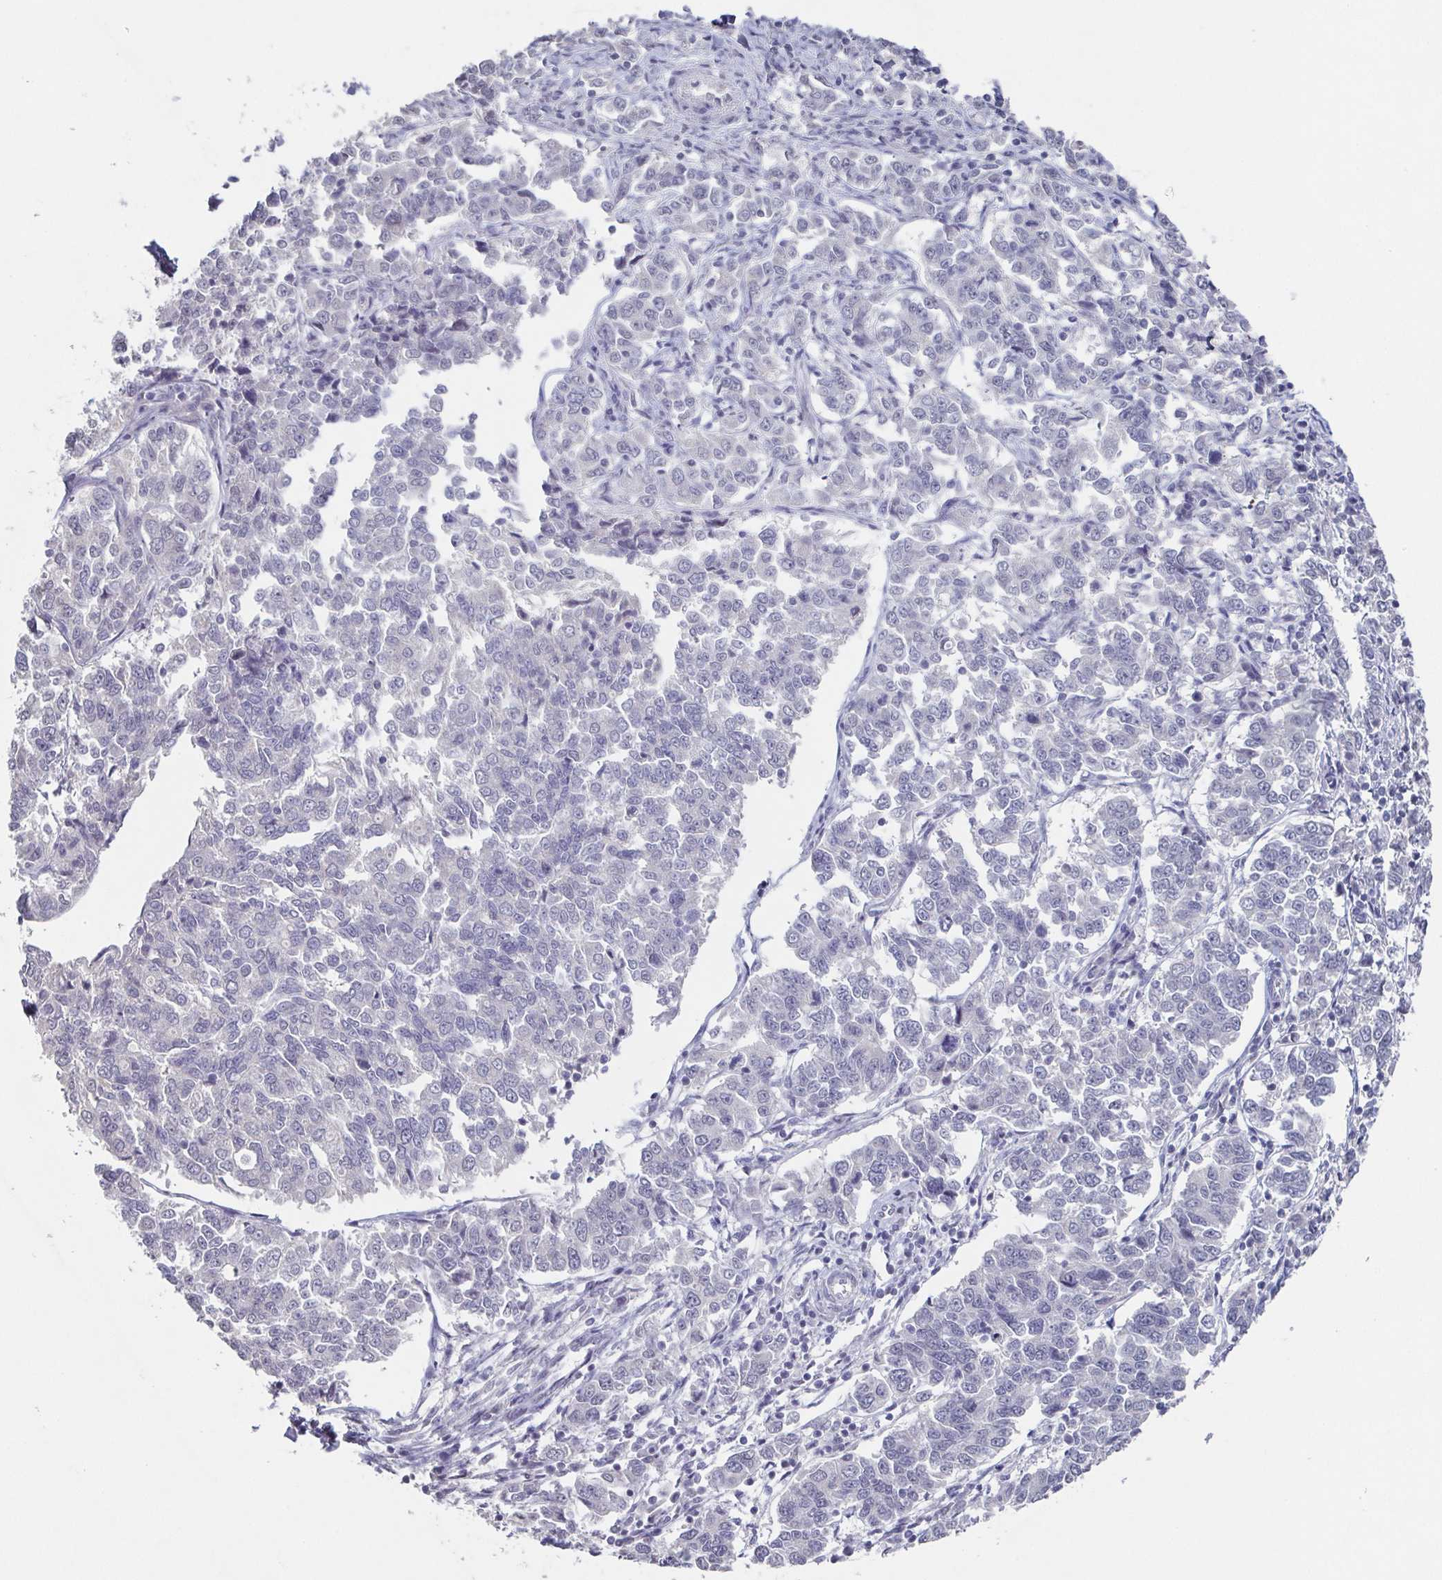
{"staining": {"intensity": "negative", "quantity": "none", "location": "none"}, "tissue": "endometrial cancer", "cell_type": "Tumor cells", "image_type": "cancer", "snomed": [{"axis": "morphology", "description": "Adenocarcinoma, NOS"}, {"axis": "topography", "description": "Endometrium"}], "caption": "Endometrial cancer was stained to show a protein in brown. There is no significant staining in tumor cells. Nuclei are stained in blue.", "gene": "GHRL", "patient": {"sex": "female", "age": 43}}